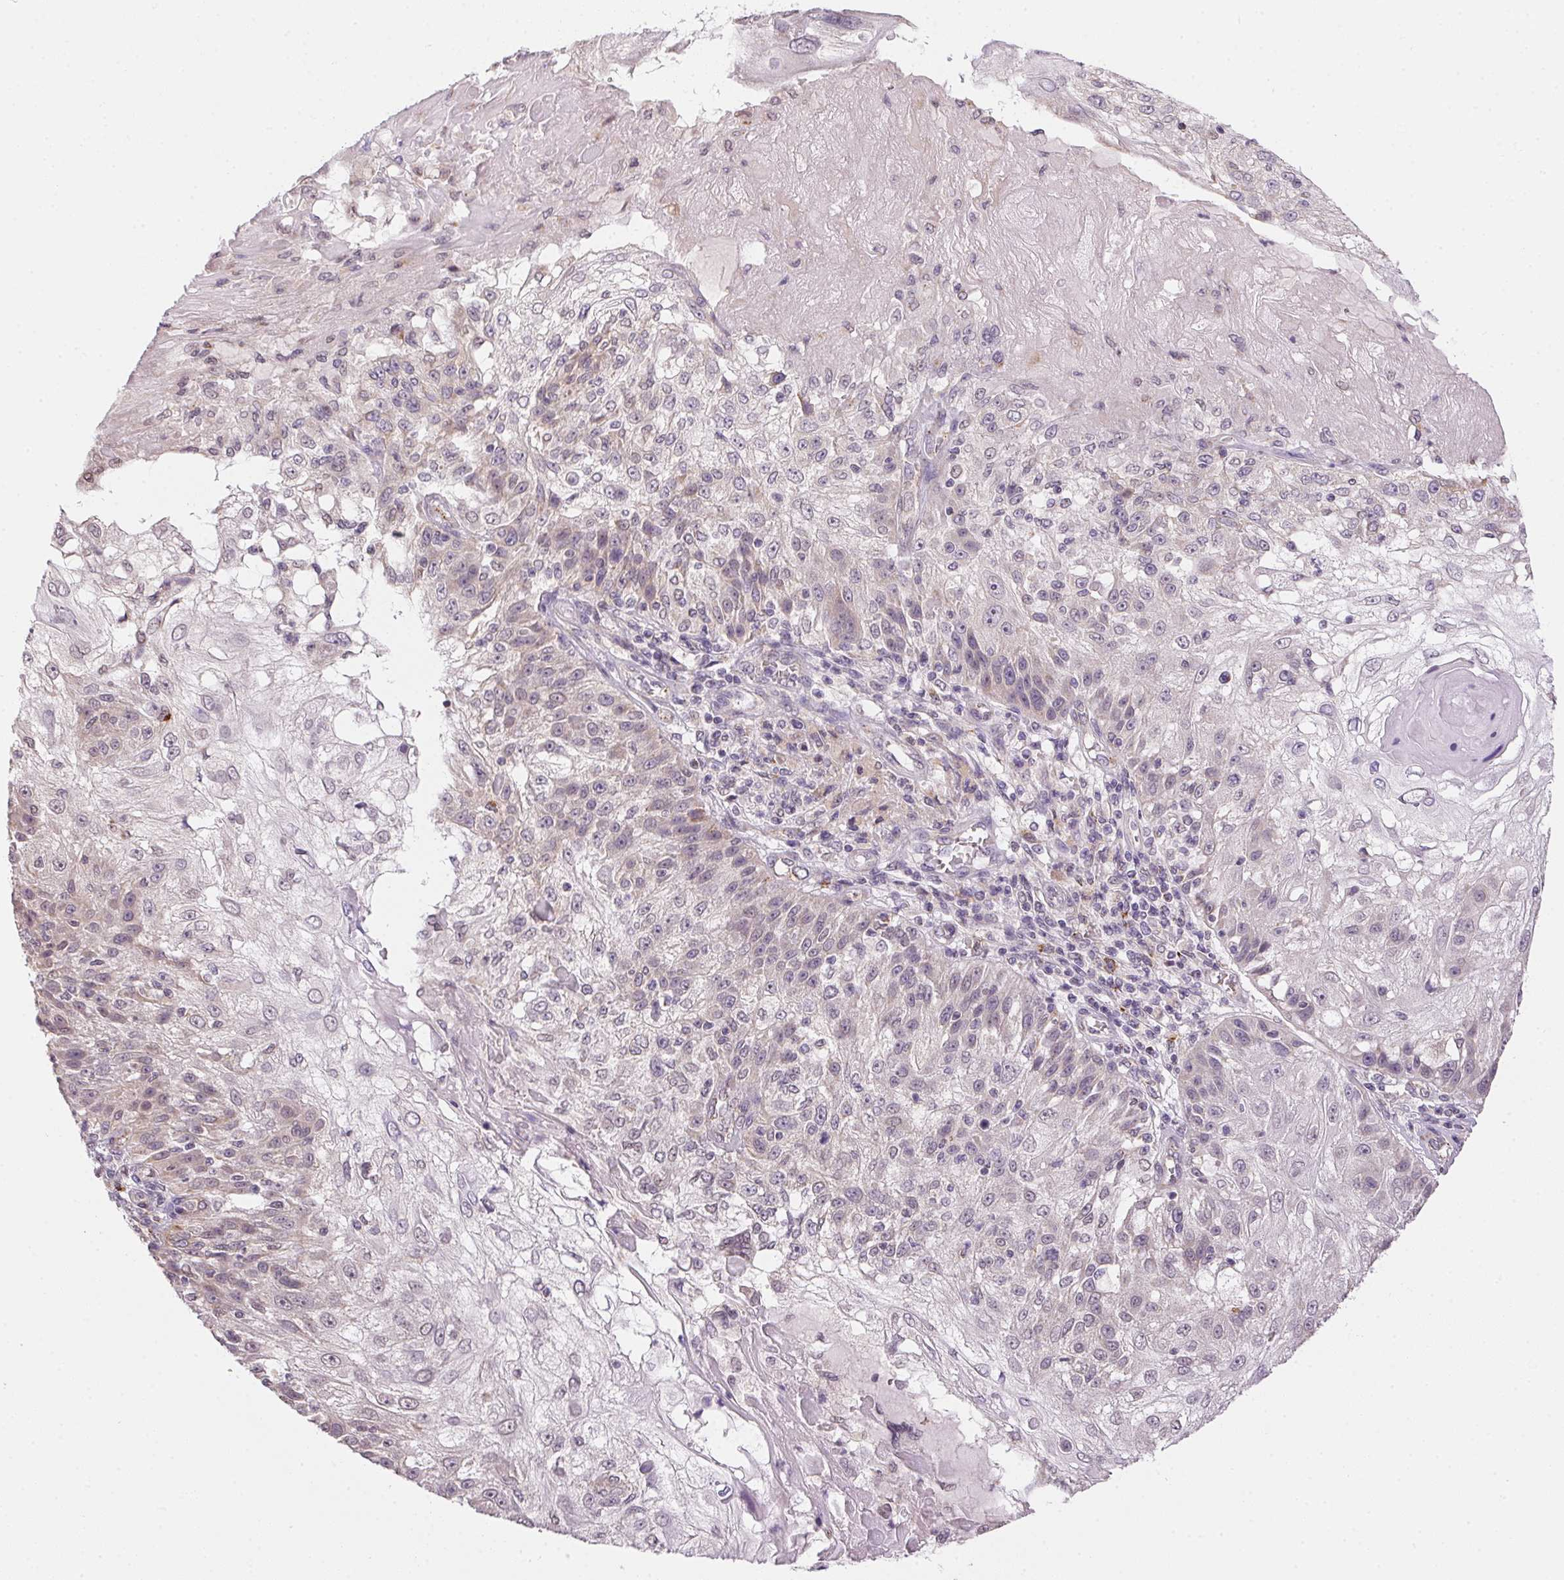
{"staining": {"intensity": "negative", "quantity": "none", "location": "none"}, "tissue": "skin cancer", "cell_type": "Tumor cells", "image_type": "cancer", "snomed": [{"axis": "morphology", "description": "Normal tissue, NOS"}, {"axis": "morphology", "description": "Squamous cell carcinoma, NOS"}, {"axis": "topography", "description": "Skin"}], "caption": "This is an immunohistochemistry micrograph of human squamous cell carcinoma (skin). There is no staining in tumor cells.", "gene": "METTL13", "patient": {"sex": "female", "age": 83}}